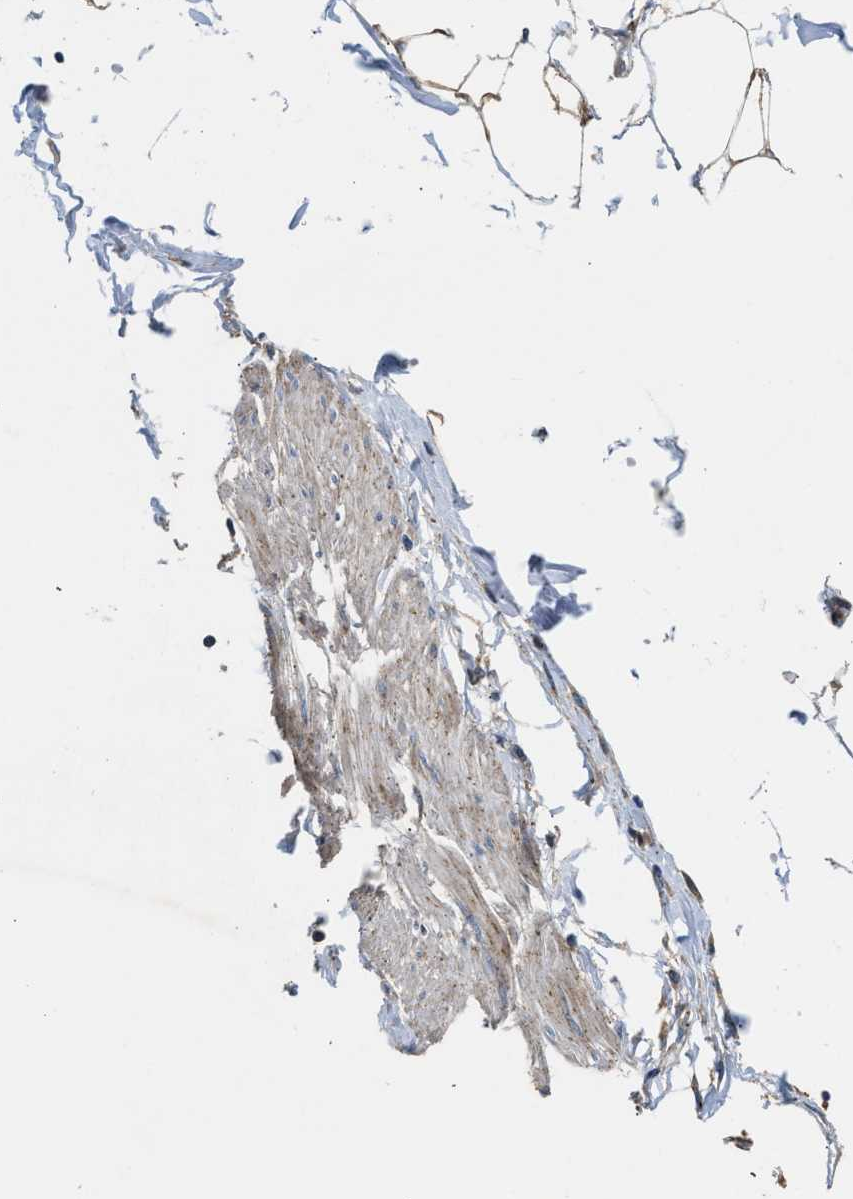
{"staining": {"intensity": "moderate", "quantity": "25%-75%", "location": "cytoplasmic/membranous"}, "tissue": "adipose tissue", "cell_type": "Adipocytes", "image_type": "normal", "snomed": [{"axis": "morphology", "description": "Normal tissue, NOS"}, {"axis": "morphology", "description": "Adenocarcinoma, NOS"}, {"axis": "topography", "description": "Colon"}, {"axis": "topography", "description": "Peripheral nerve tissue"}], "caption": "Moderate cytoplasmic/membranous staining is present in approximately 25%-75% of adipocytes in normal adipose tissue. The staining was performed using DAB (3,3'-diaminobenzidine) to visualize the protein expression in brown, while the nuclei were stained in blue with hematoxylin (Magnification: 20x).", "gene": "AMZ1", "patient": {"sex": "male", "age": 14}}